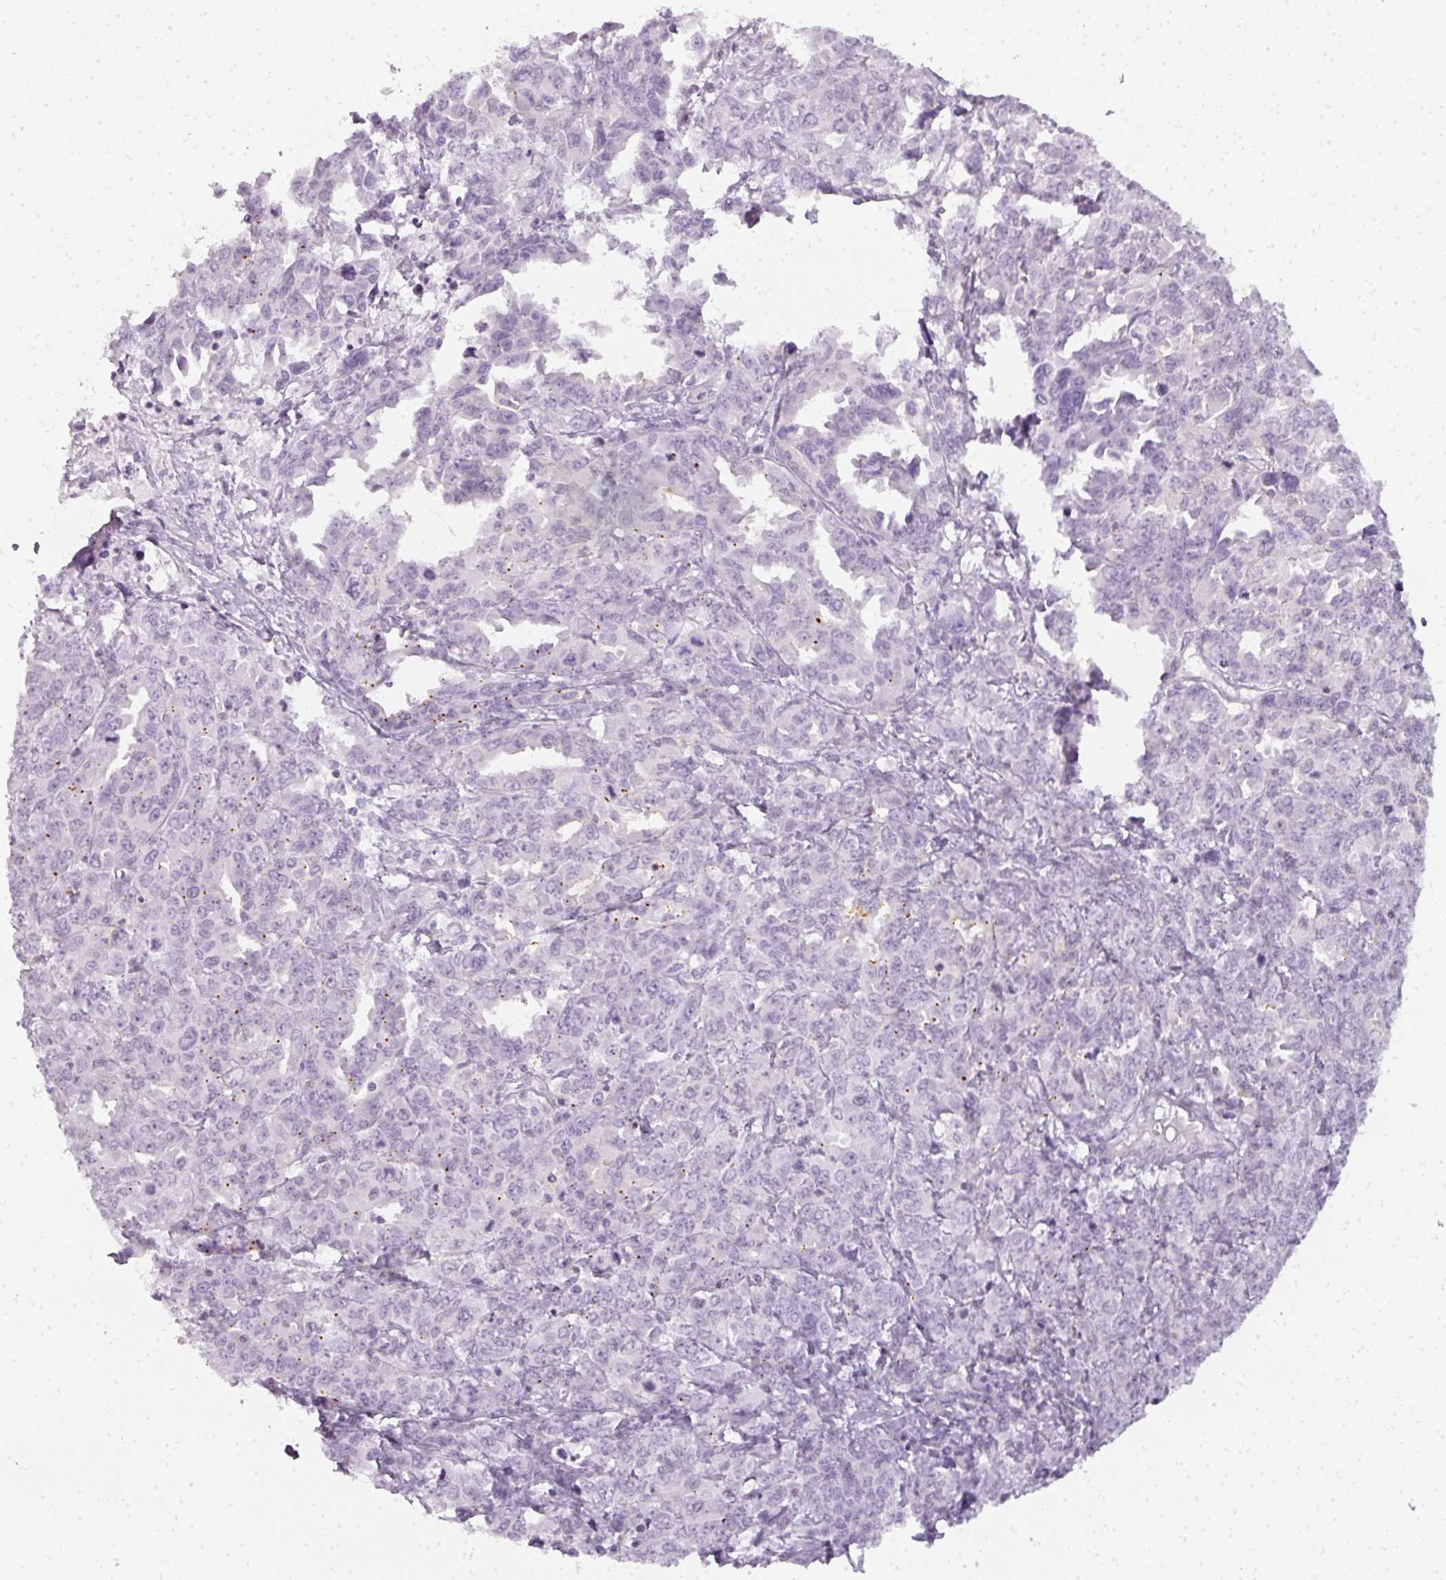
{"staining": {"intensity": "negative", "quantity": "none", "location": "none"}, "tissue": "ovarian cancer", "cell_type": "Tumor cells", "image_type": "cancer", "snomed": [{"axis": "morphology", "description": "Adenocarcinoma, NOS"}, {"axis": "morphology", "description": "Carcinoma, endometroid"}, {"axis": "topography", "description": "Ovary"}], "caption": "This is an IHC image of ovarian endometroid carcinoma. There is no staining in tumor cells.", "gene": "TMEM42", "patient": {"sex": "female", "age": 72}}